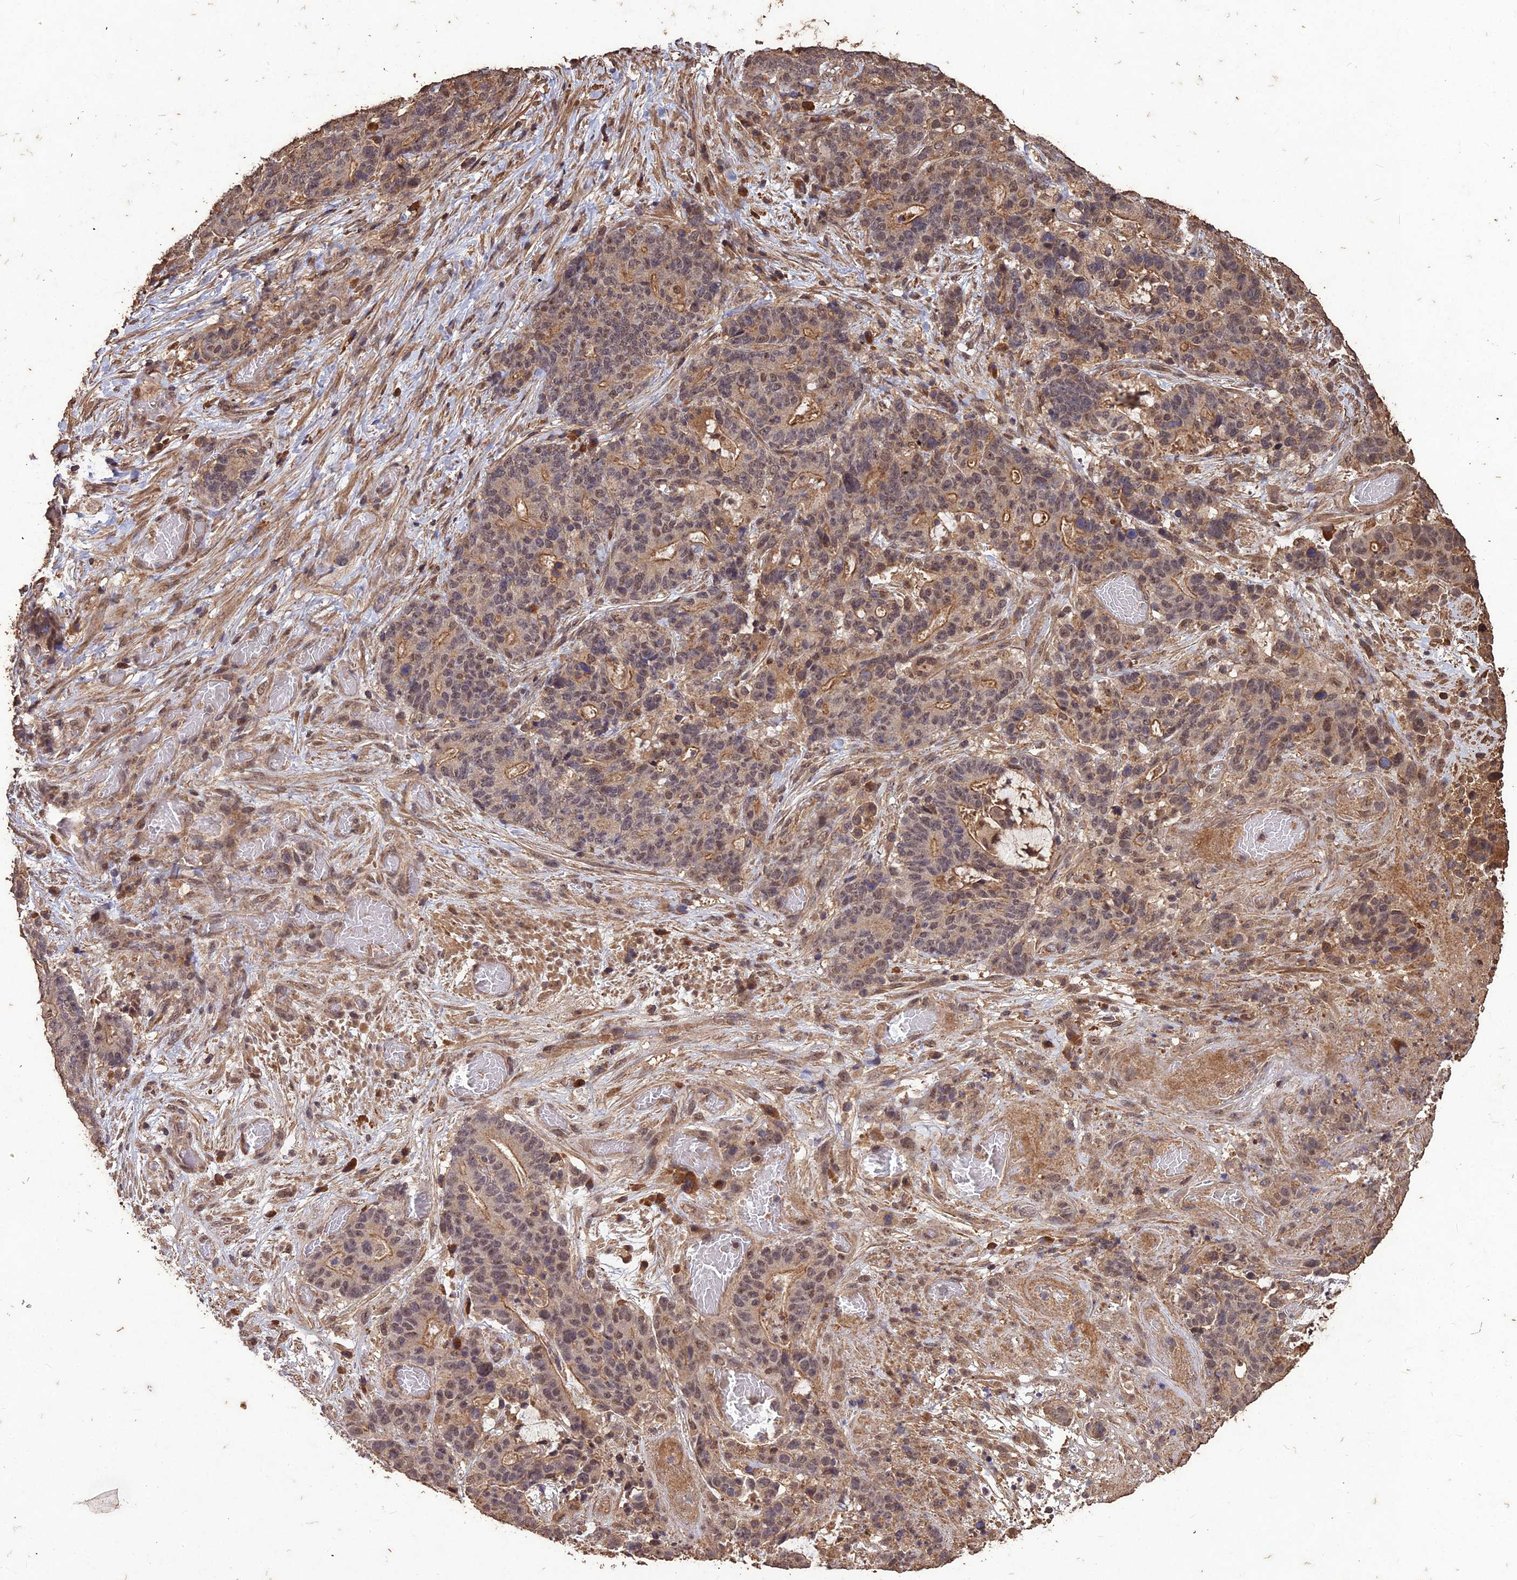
{"staining": {"intensity": "moderate", "quantity": "25%-75%", "location": "cytoplasmic/membranous,nuclear"}, "tissue": "stomach cancer", "cell_type": "Tumor cells", "image_type": "cancer", "snomed": [{"axis": "morphology", "description": "Normal tissue, NOS"}, {"axis": "morphology", "description": "Adenocarcinoma, NOS"}, {"axis": "topography", "description": "Stomach"}], "caption": "The micrograph reveals a brown stain indicating the presence of a protein in the cytoplasmic/membranous and nuclear of tumor cells in stomach cancer (adenocarcinoma).", "gene": "SYMPK", "patient": {"sex": "female", "age": 64}}